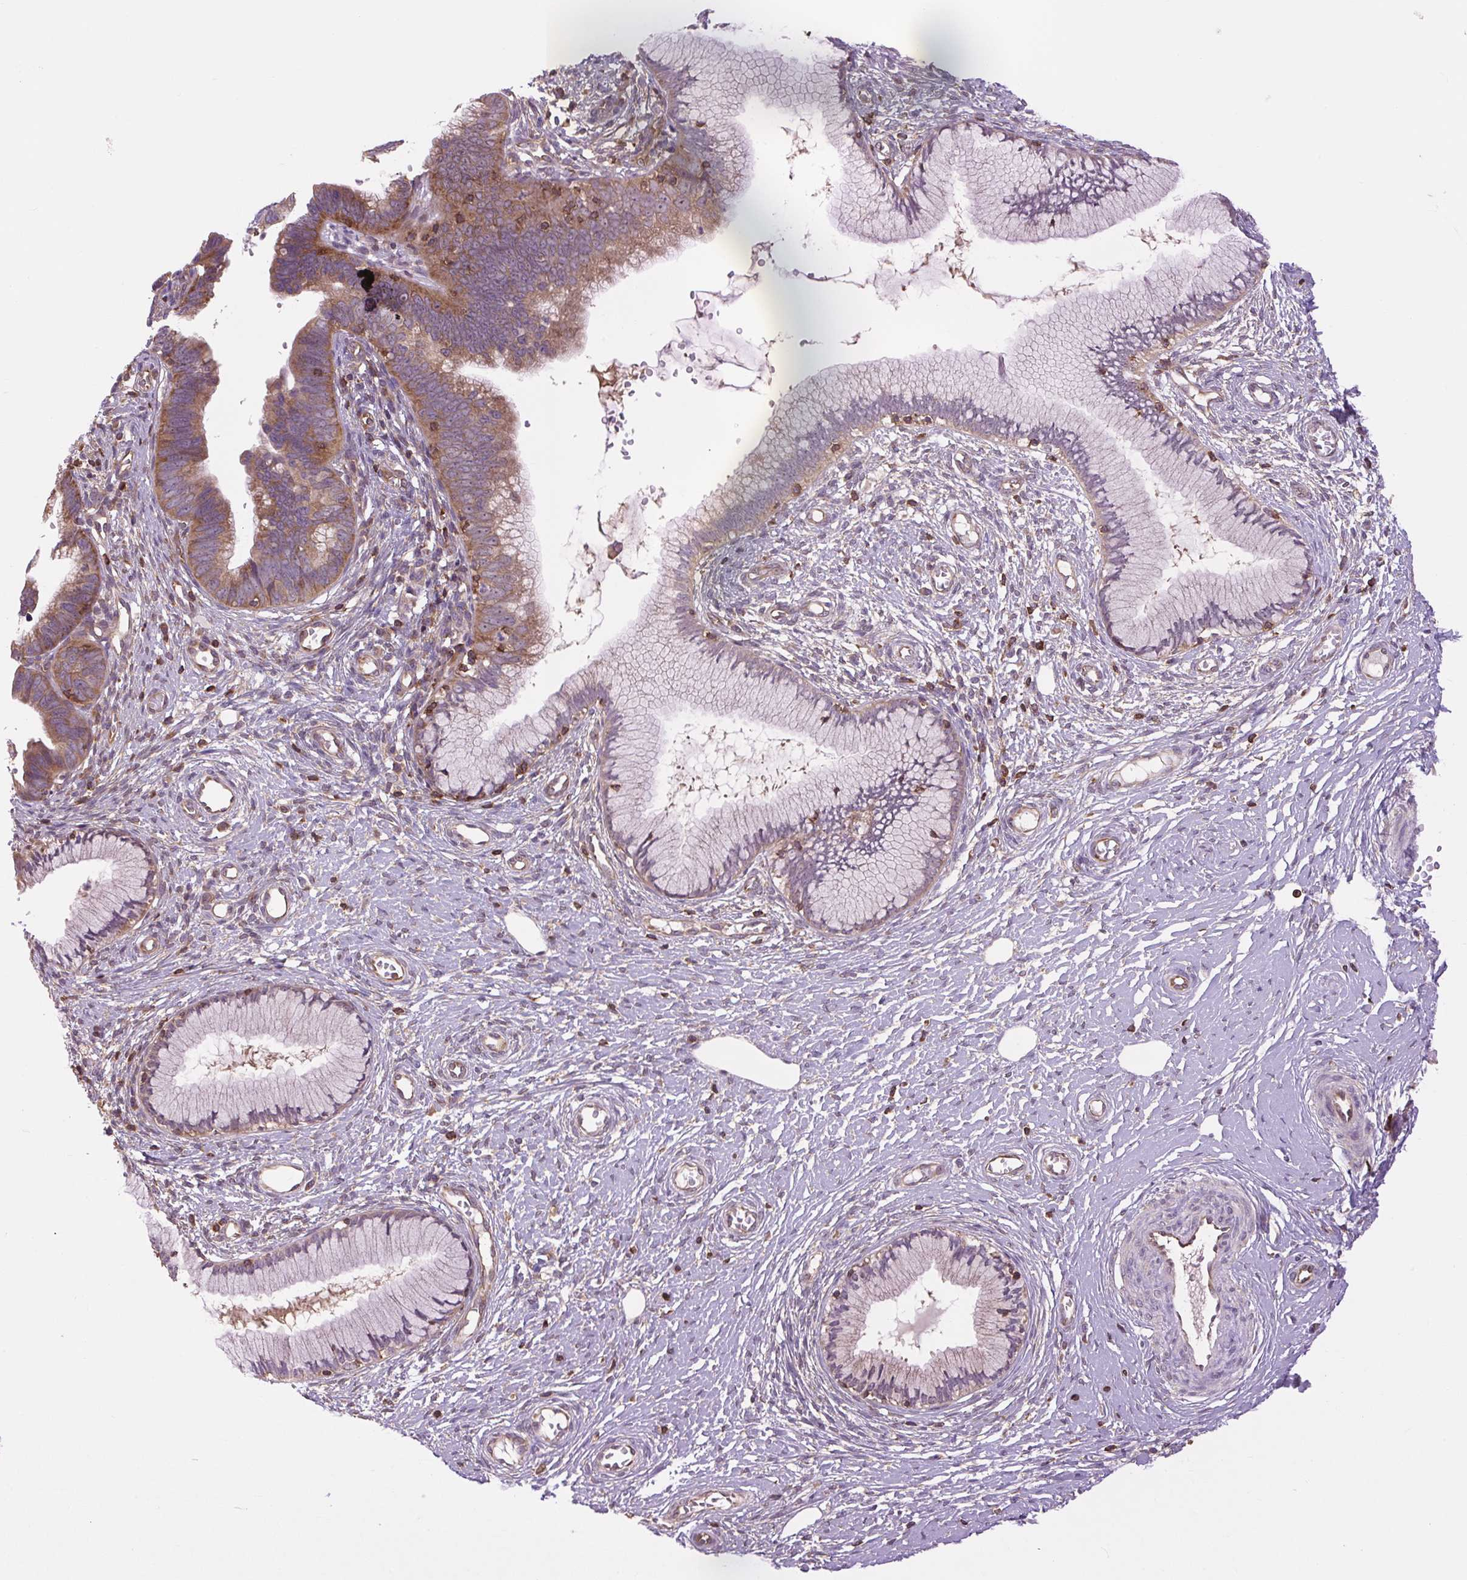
{"staining": {"intensity": "moderate", "quantity": "25%-75%", "location": "cytoplasmic/membranous"}, "tissue": "cervical cancer", "cell_type": "Tumor cells", "image_type": "cancer", "snomed": [{"axis": "morphology", "description": "Adenocarcinoma, NOS"}, {"axis": "topography", "description": "Cervix"}], "caption": "Moderate cytoplasmic/membranous protein expression is seen in about 25%-75% of tumor cells in cervical adenocarcinoma.", "gene": "PLCG1", "patient": {"sex": "female", "age": 36}}